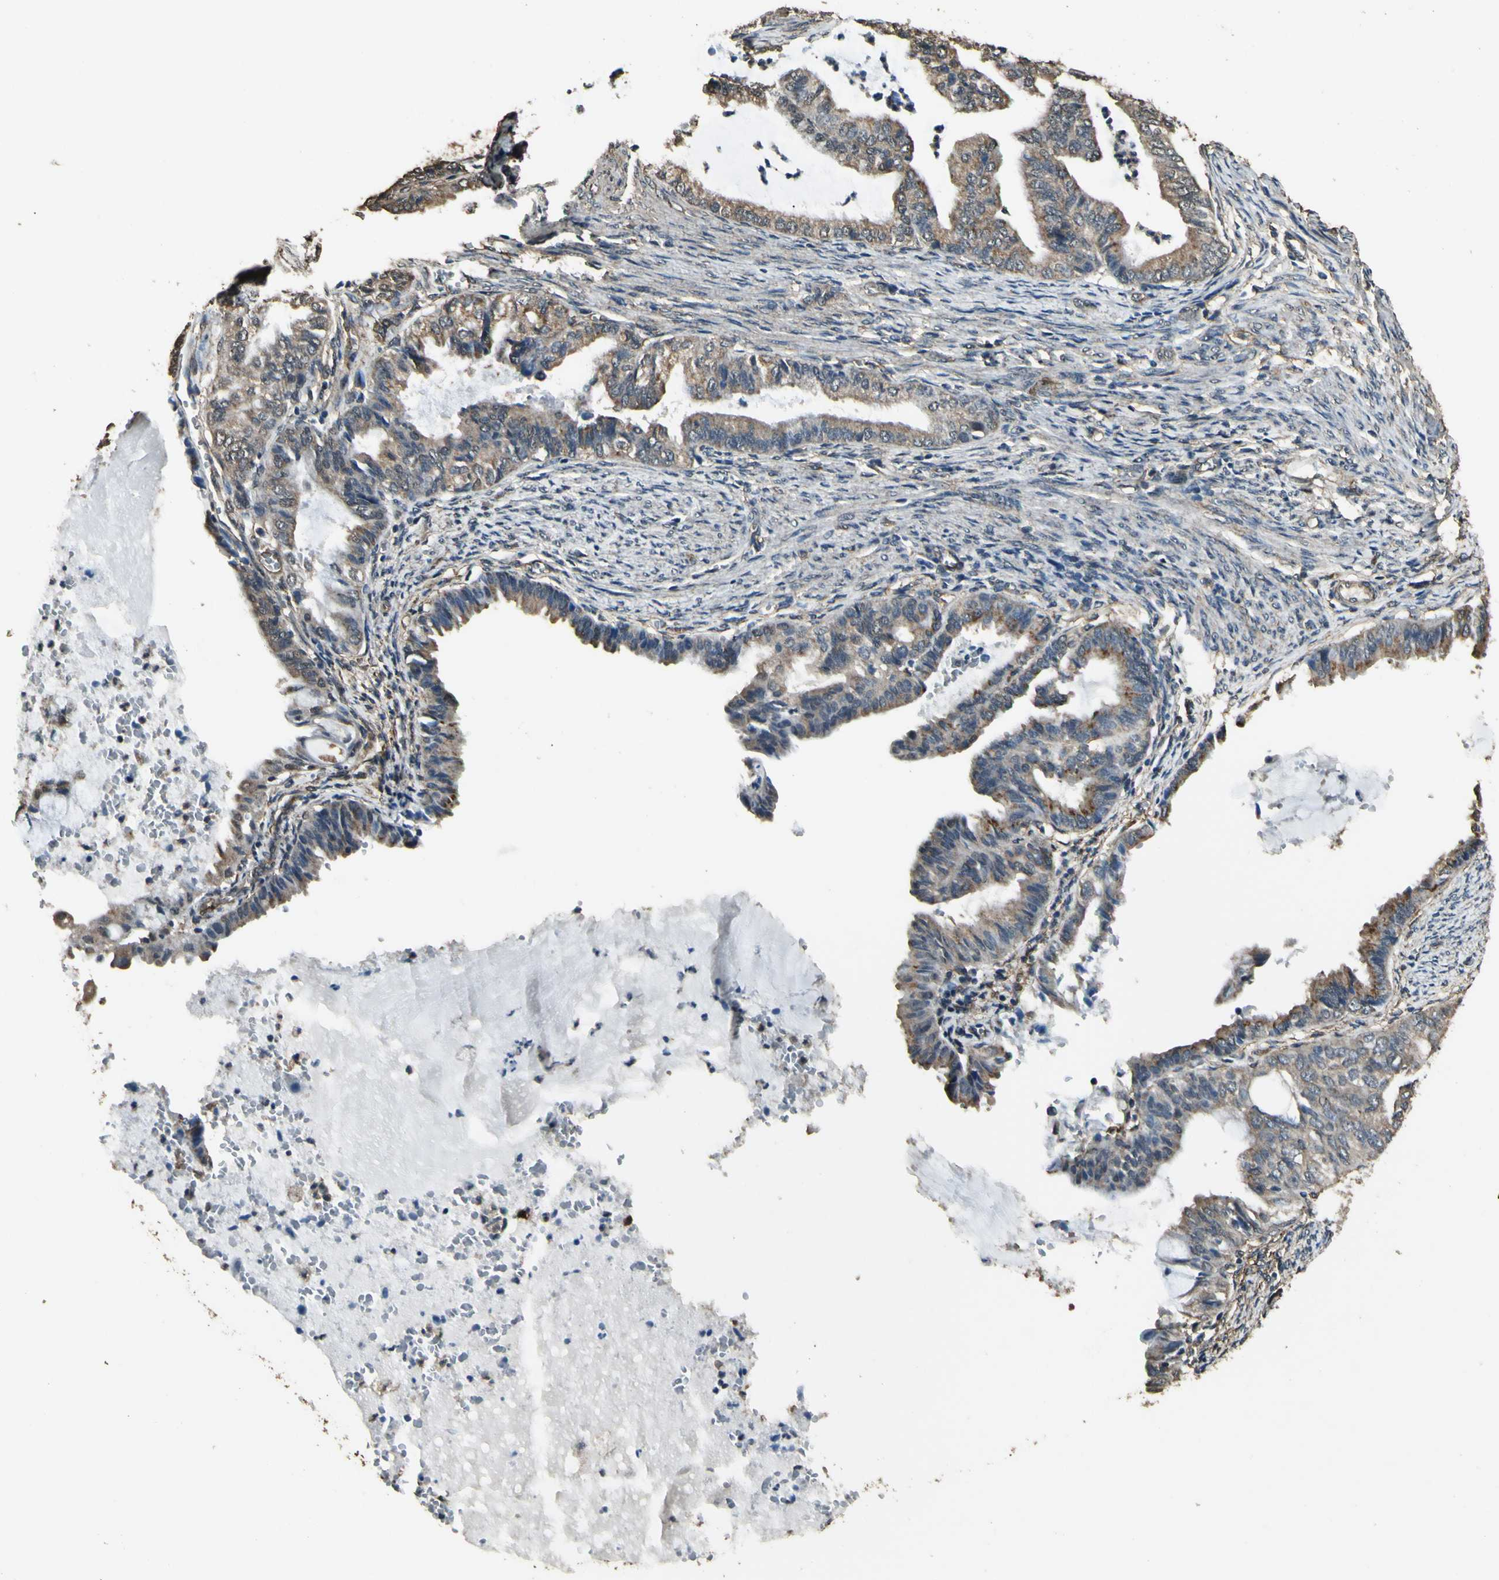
{"staining": {"intensity": "weak", "quantity": ">75%", "location": "cytoplasmic/membranous"}, "tissue": "endometrial cancer", "cell_type": "Tumor cells", "image_type": "cancer", "snomed": [{"axis": "morphology", "description": "Adenocarcinoma, NOS"}, {"axis": "topography", "description": "Endometrium"}], "caption": "Immunohistochemistry photomicrograph of endometrial adenocarcinoma stained for a protein (brown), which exhibits low levels of weak cytoplasmic/membranous positivity in about >75% of tumor cells.", "gene": "TSPO", "patient": {"sex": "female", "age": 86}}